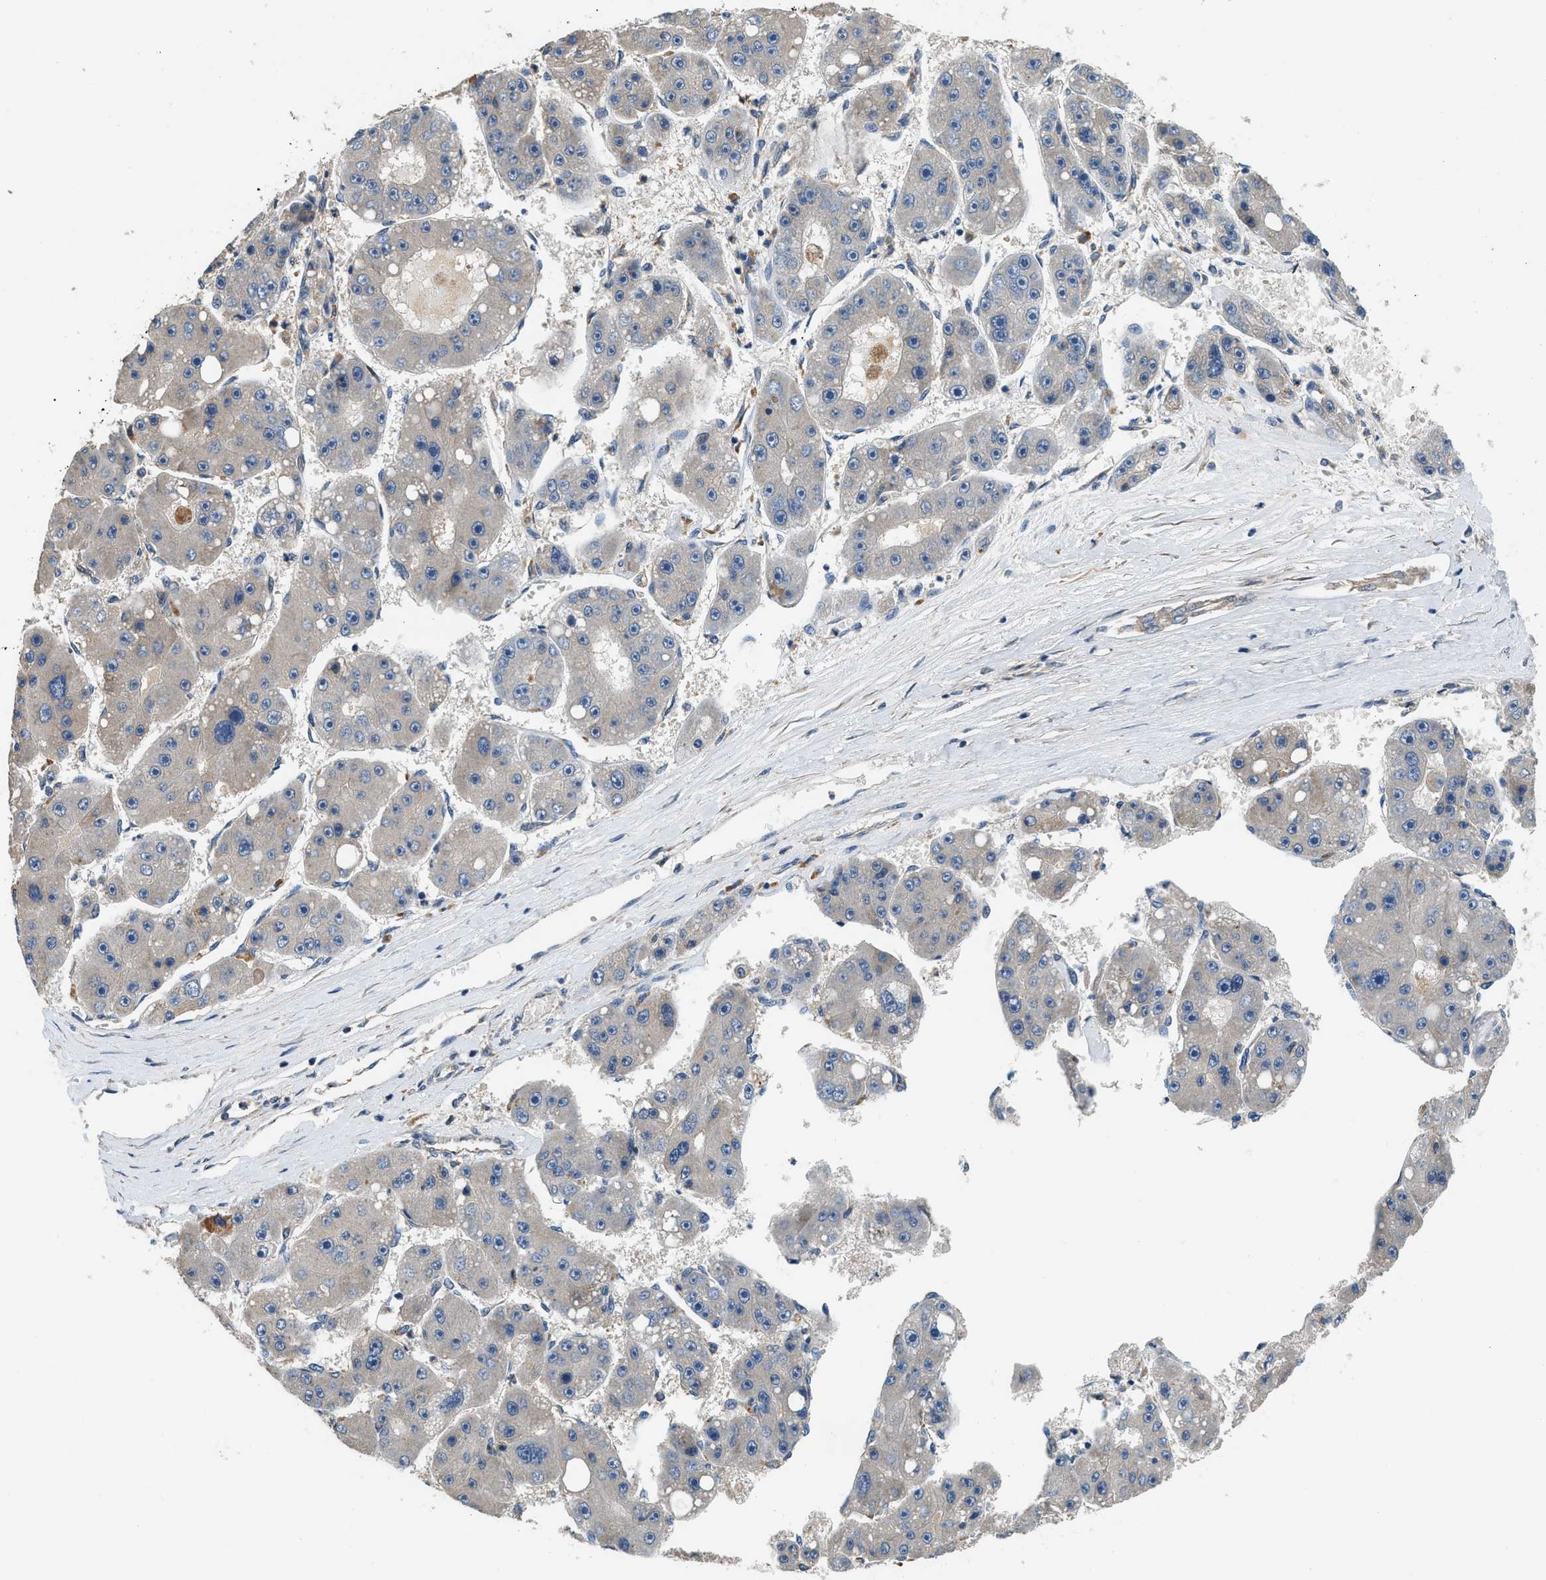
{"staining": {"intensity": "weak", "quantity": "<25%", "location": "cytoplasmic/membranous"}, "tissue": "liver cancer", "cell_type": "Tumor cells", "image_type": "cancer", "snomed": [{"axis": "morphology", "description": "Carcinoma, Hepatocellular, NOS"}, {"axis": "topography", "description": "Liver"}], "caption": "The IHC image has no significant expression in tumor cells of liver cancer (hepatocellular carcinoma) tissue.", "gene": "IL3RA", "patient": {"sex": "female", "age": 61}}